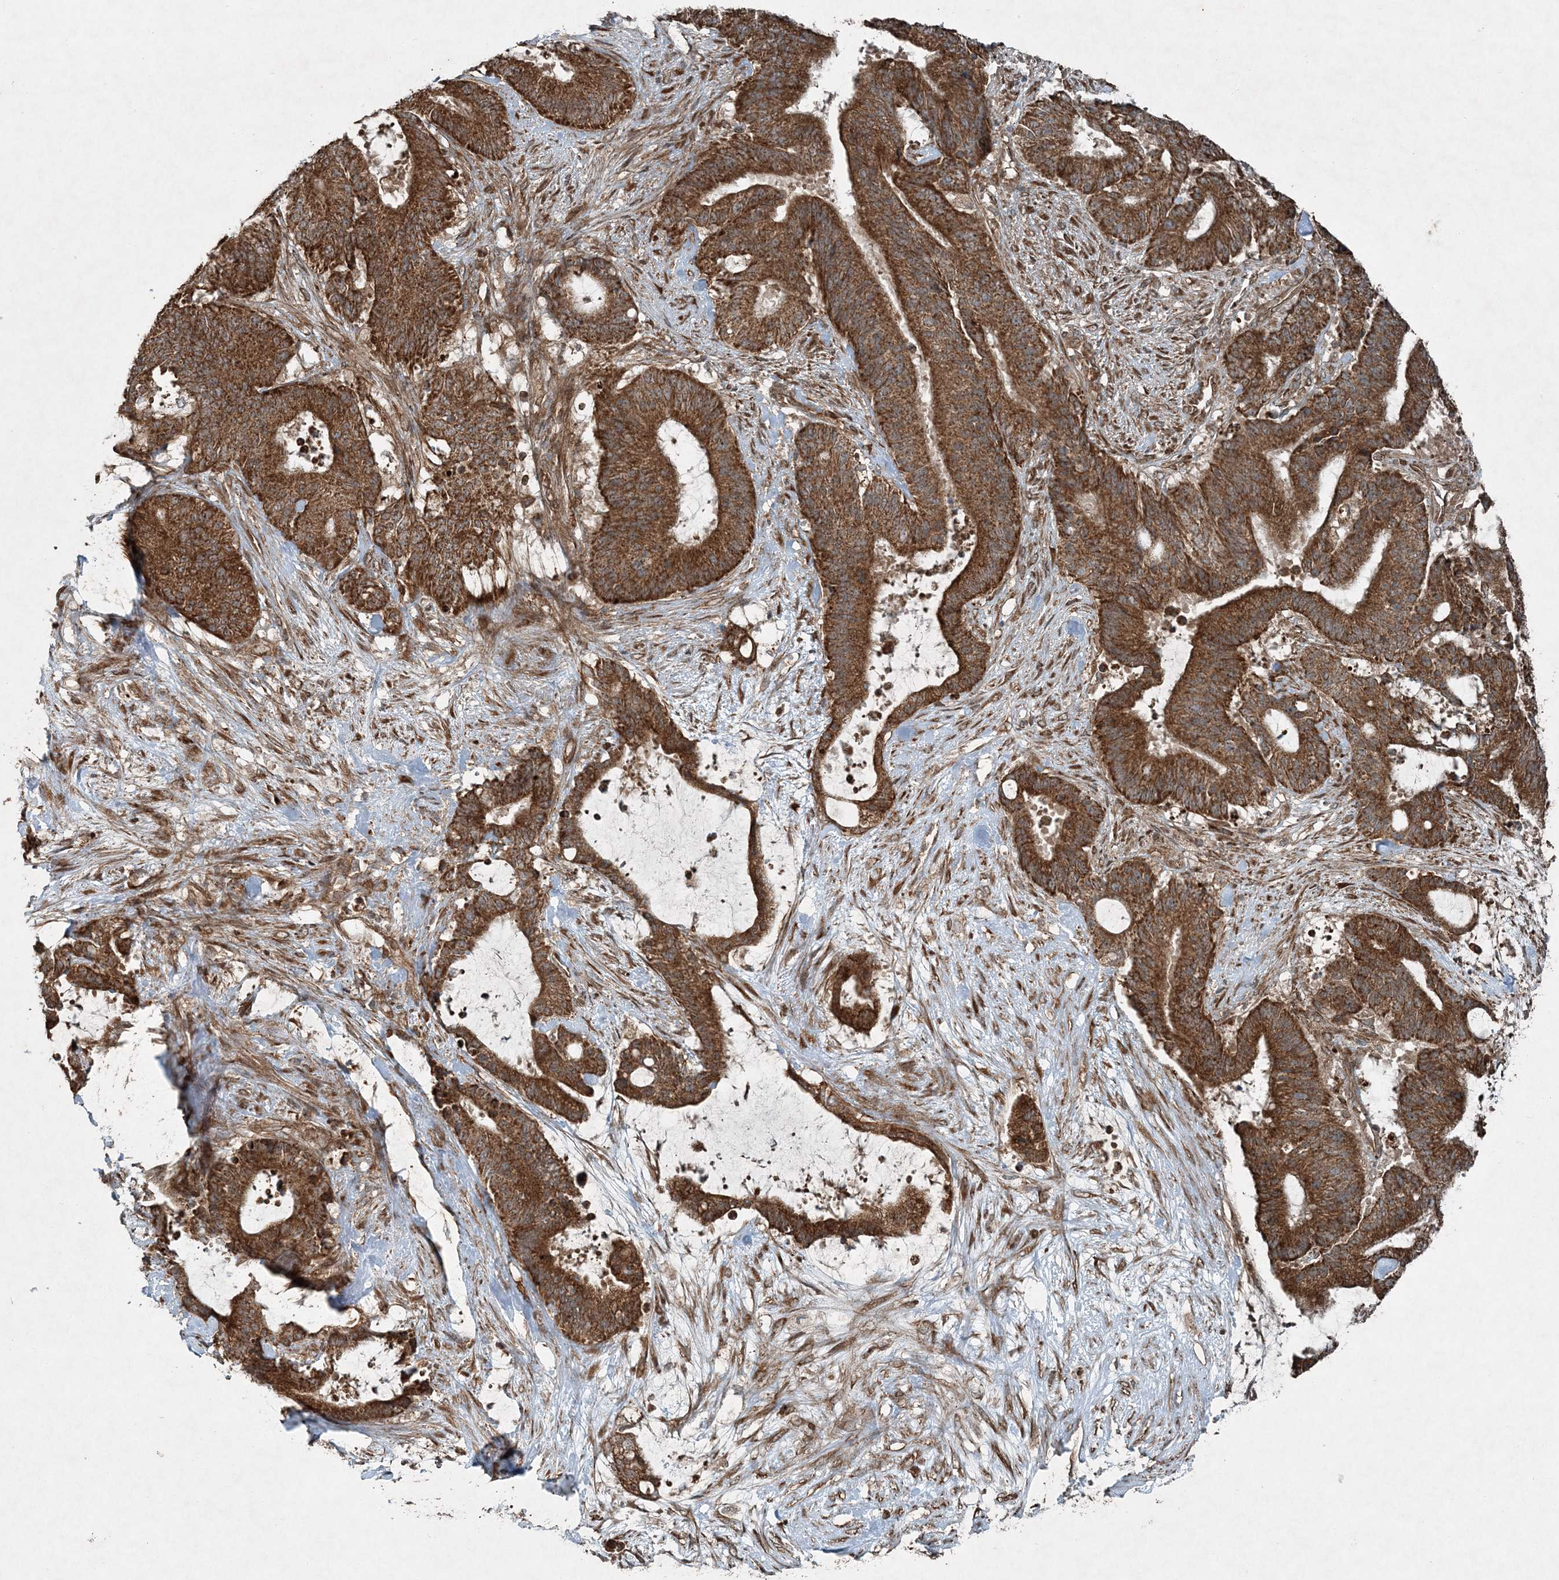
{"staining": {"intensity": "strong", "quantity": ">75%", "location": "cytoplasmic/membranous"}, "tissue": "liver cancer", "cell_type": "Tumor cells", "image_type": "cancer", "snomed": [{"axis": "morphology", "description": "Normal tissue, NOS"}, {"axis": "morphology", "description": "Cholangiocarcinoma"}, {"axis": "topography", "description": "Liver"}, {"axis": "topography", "description": "Peripheral nerve tissue"}], "caption": "DAB immunohistochemical staining of liver cancer exhibits strong cytoplasmic/membranous protein staining in about >75% of tumor cells. (DAB (3,3'-diaminobenzidine) IHC, brown staining for protein, blue staining for nuclei).", "gene": "COPS7B", "patient": {"sex": "female", "age": 73}}